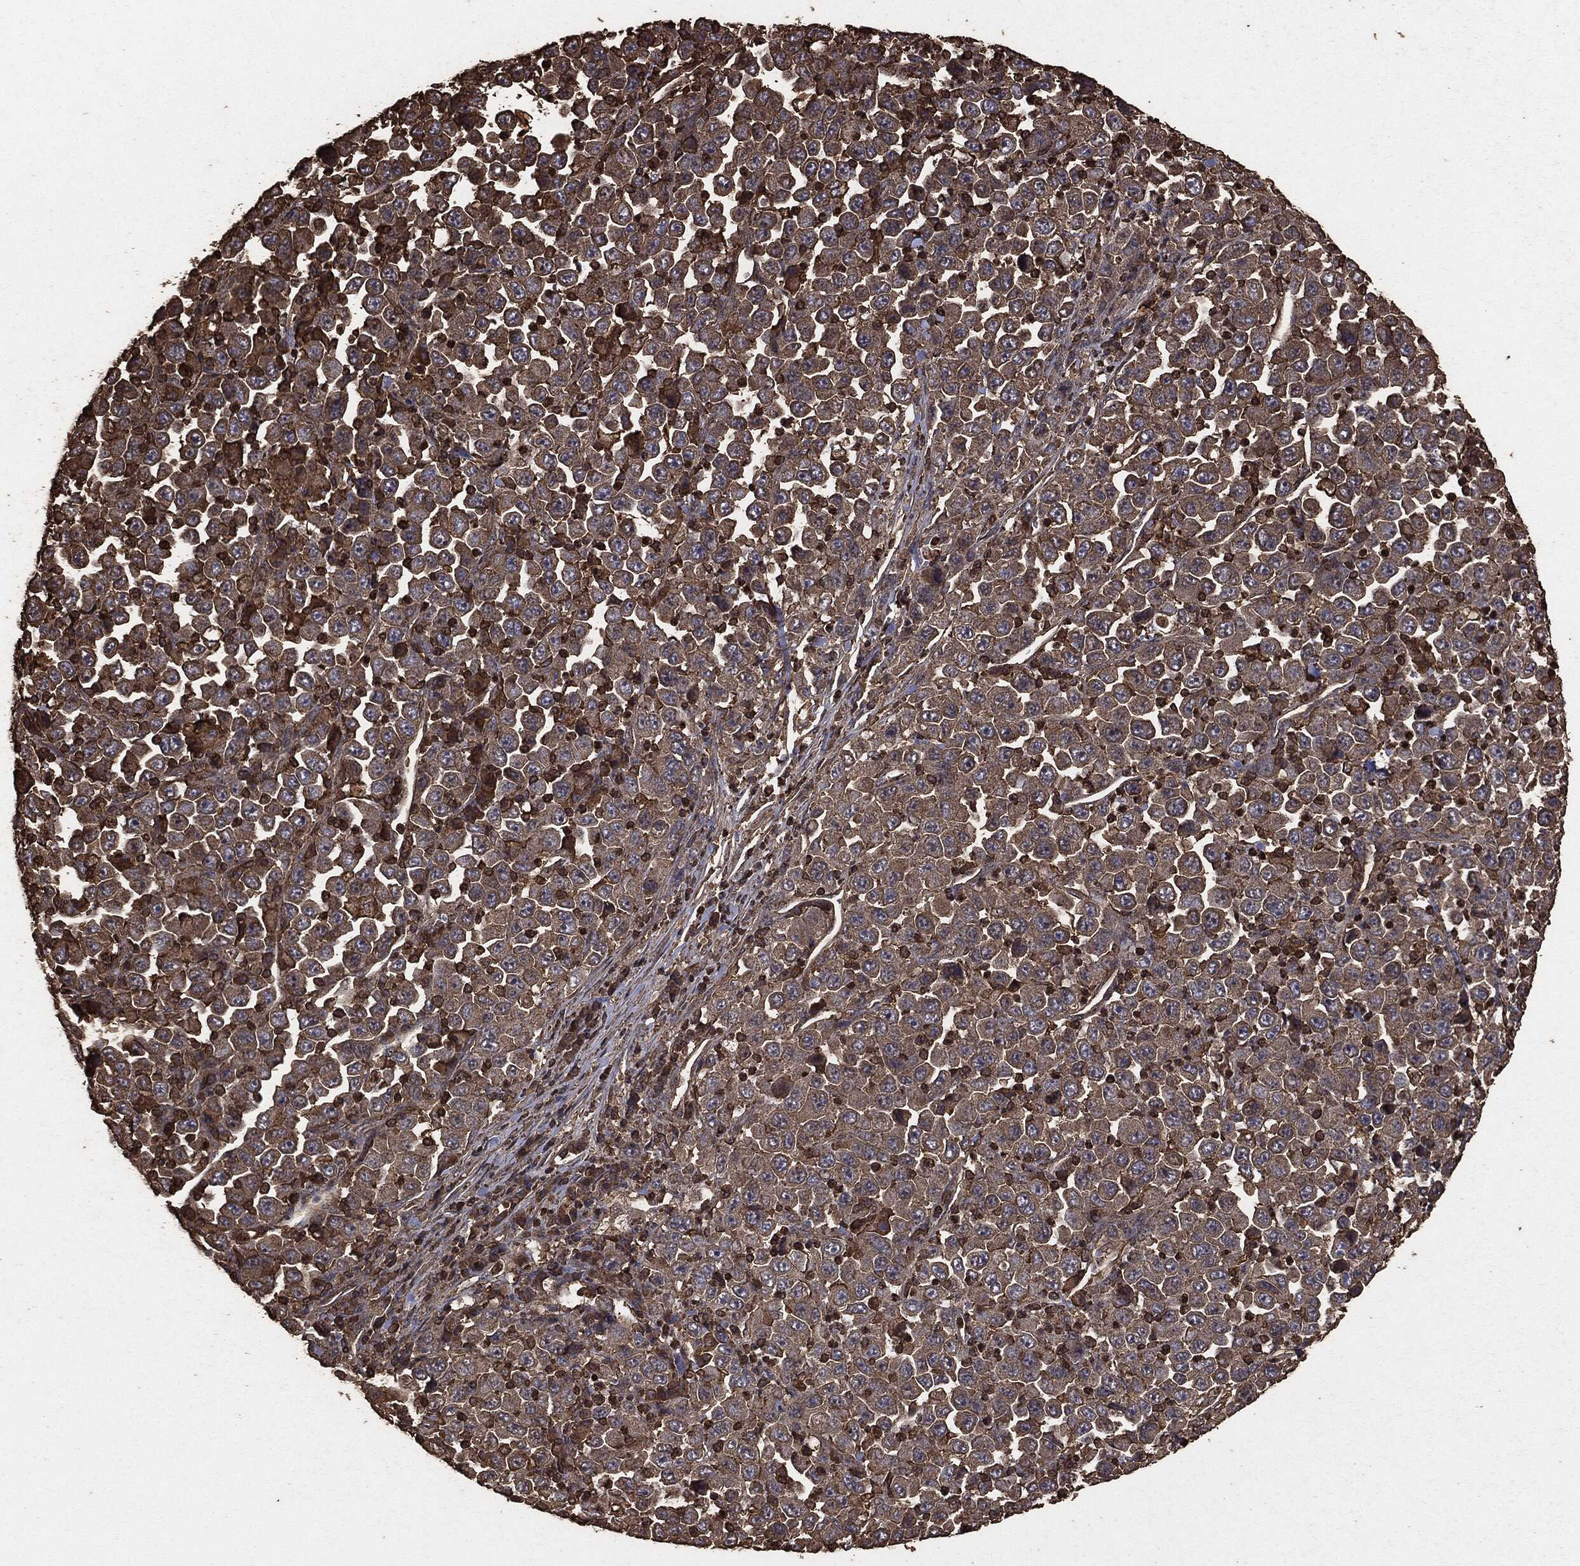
{"staining": {"intensity": "moderate", "quantity": ">75%", "location": "cytoplasmic/membranous"}, "tissue": "stomach cancer", "cell_type": "Tumor cells", "image_type": "cancer", "snomed": [{"axis": "morphology", "description": "Normal tissue, NOS"}, {"axis": "morphology", "description": "Adenocarcinoma, NOS"}, {"axis": "topography", "description": "Stomach, upper"}, {"axis": "topography", "description": "Stomach"}], "caption": "Human stomach cancer stained with a brown dye exhibits moderate cytoplasmic/membranous positive staining in about >75% of tumor cells.", "gene": "MTOR", "patient": {"sex": "male", "age": 59}}